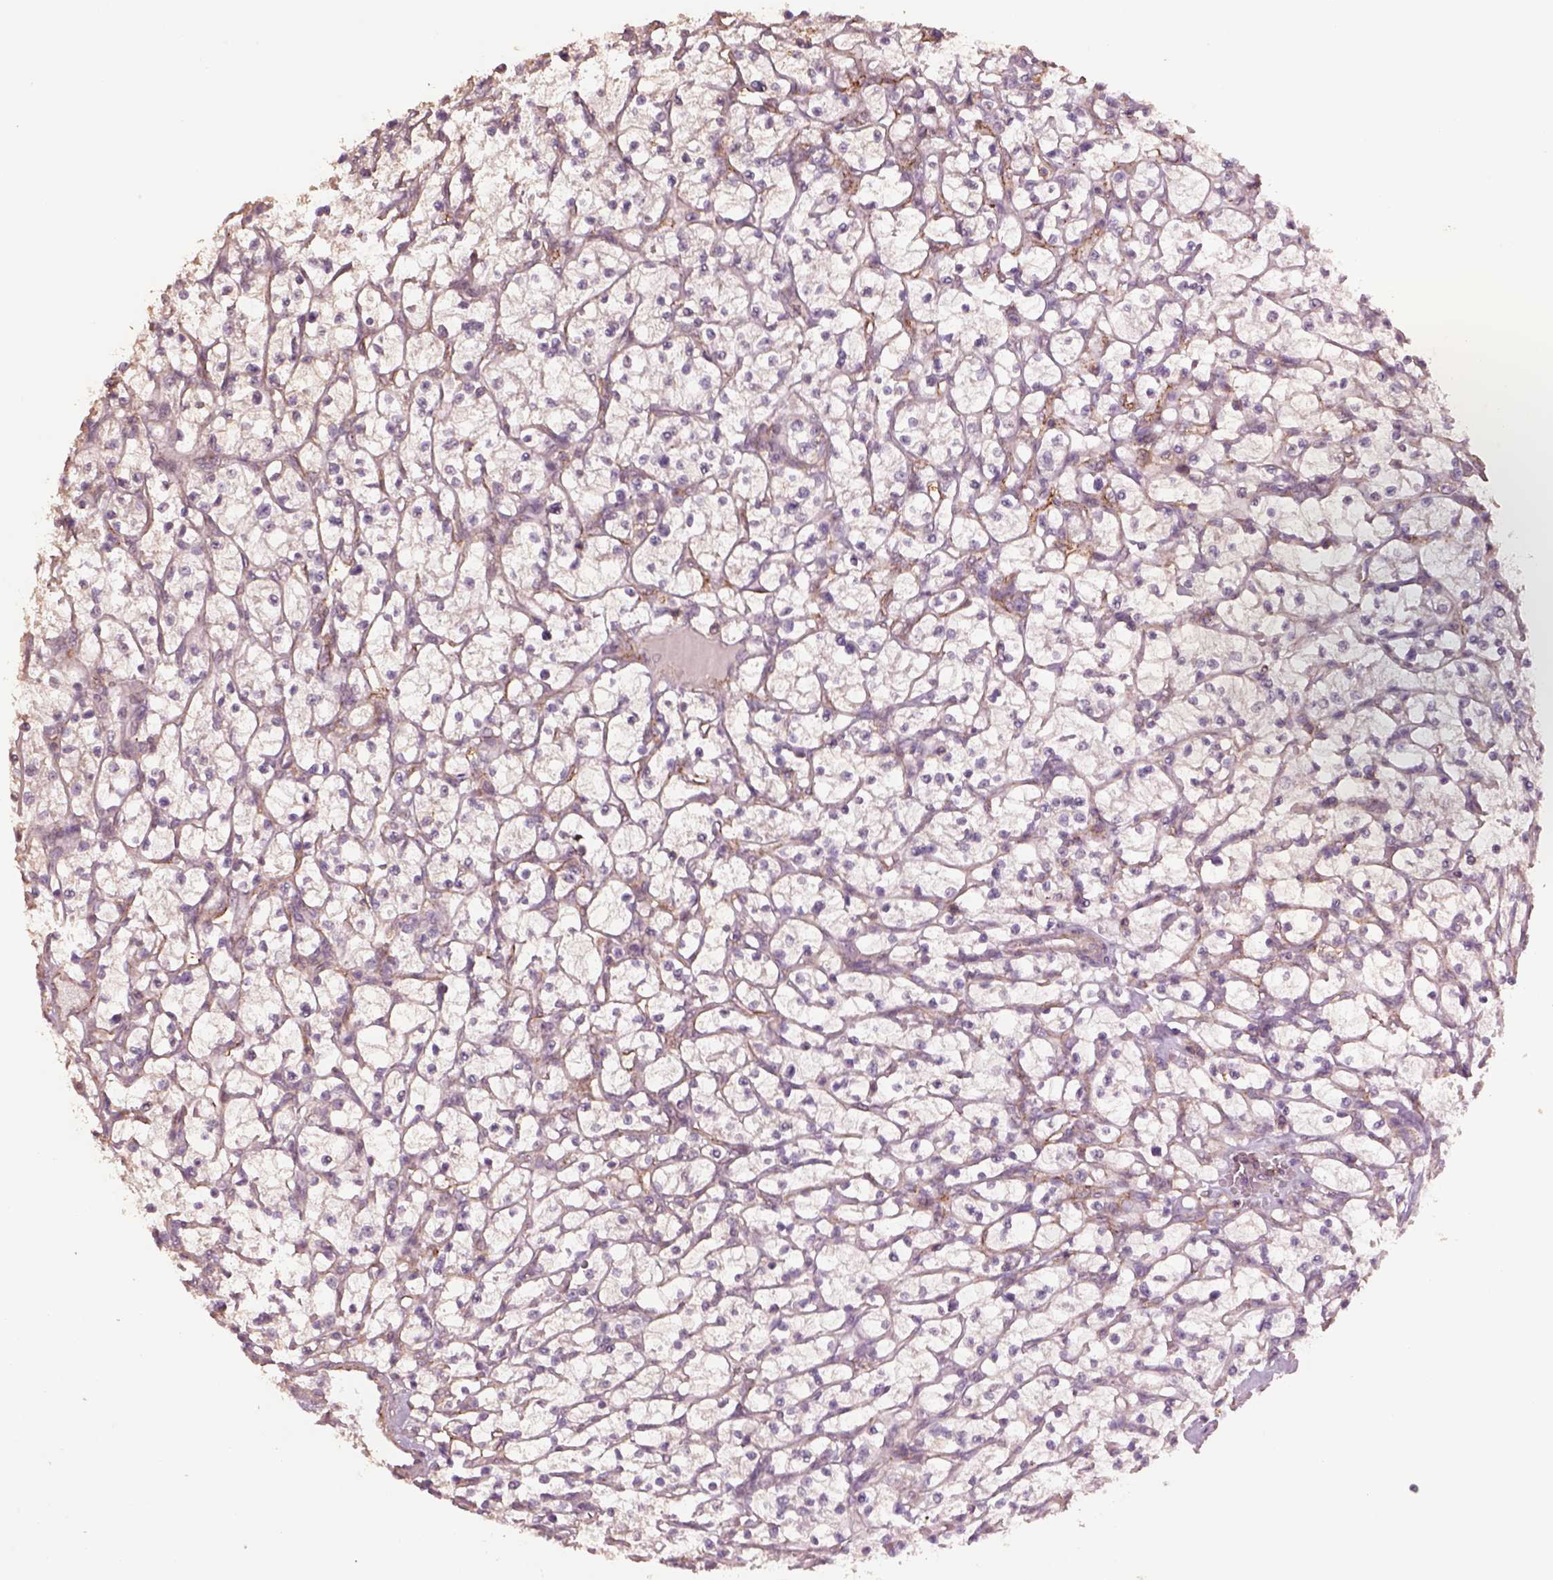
{"staining": {"intensity": "negative", "quantity": "none", "location": "none"}, "tissue": "renal cancer", "cell_type": "Tumor cells", "image_type": "cancer", "snomed": [{"axis": "morphology", "description": "Adenocarcinoma, NOS"}, {"axis": "topography", "description": "Kidney"}], "caption": "A micrograph of adenocarcinoma (renal) stained for a protein reveals no brown staining in tumor cells.", "gene": "LIN7A", "patient": {"sex": "female", "age": 64}}